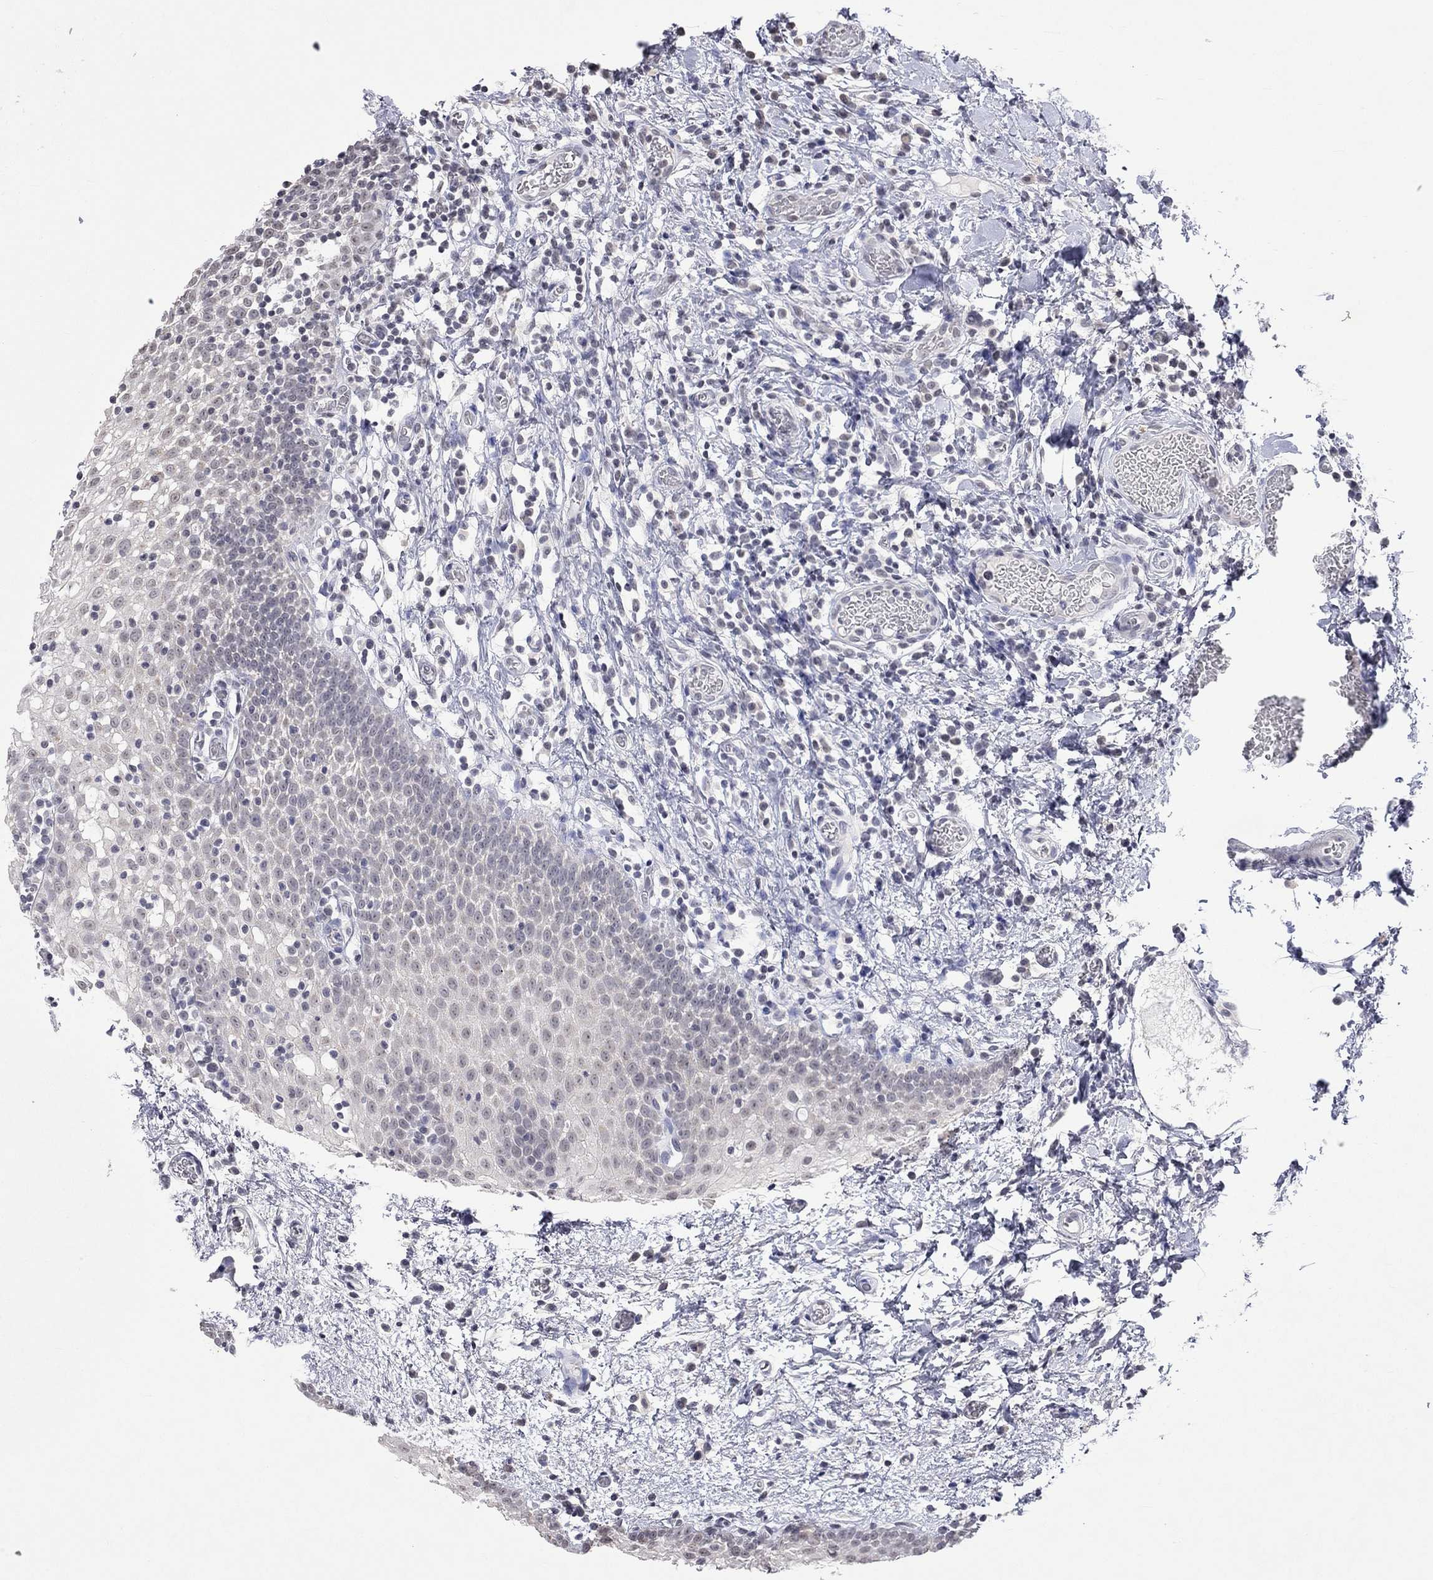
{"staining": {"intensity": "negative", "quantity": "none", "location": "none"}, "tissue": "oral mucosa", "cell_type": "Squamous epithelial cells", "image_type": "normal", "snomed": [{"axis": "morphology", "description": "Normal tissue, NOS"}, {"axis": "morphology", "description": "Squamous cell carcinoma, NOS"}, {"axis": "topography", "description": "Oral tissue"}, {"axis": "topography", "description": "Head-Neck"}], "caption": "Squamous epithelial cells show no significant protein positivity in benign oral mucosa. (DAB IHC with hematoxylin counter stain).", "gene": "TMEM143", "patient": {"sex": "male", "age": 69}}